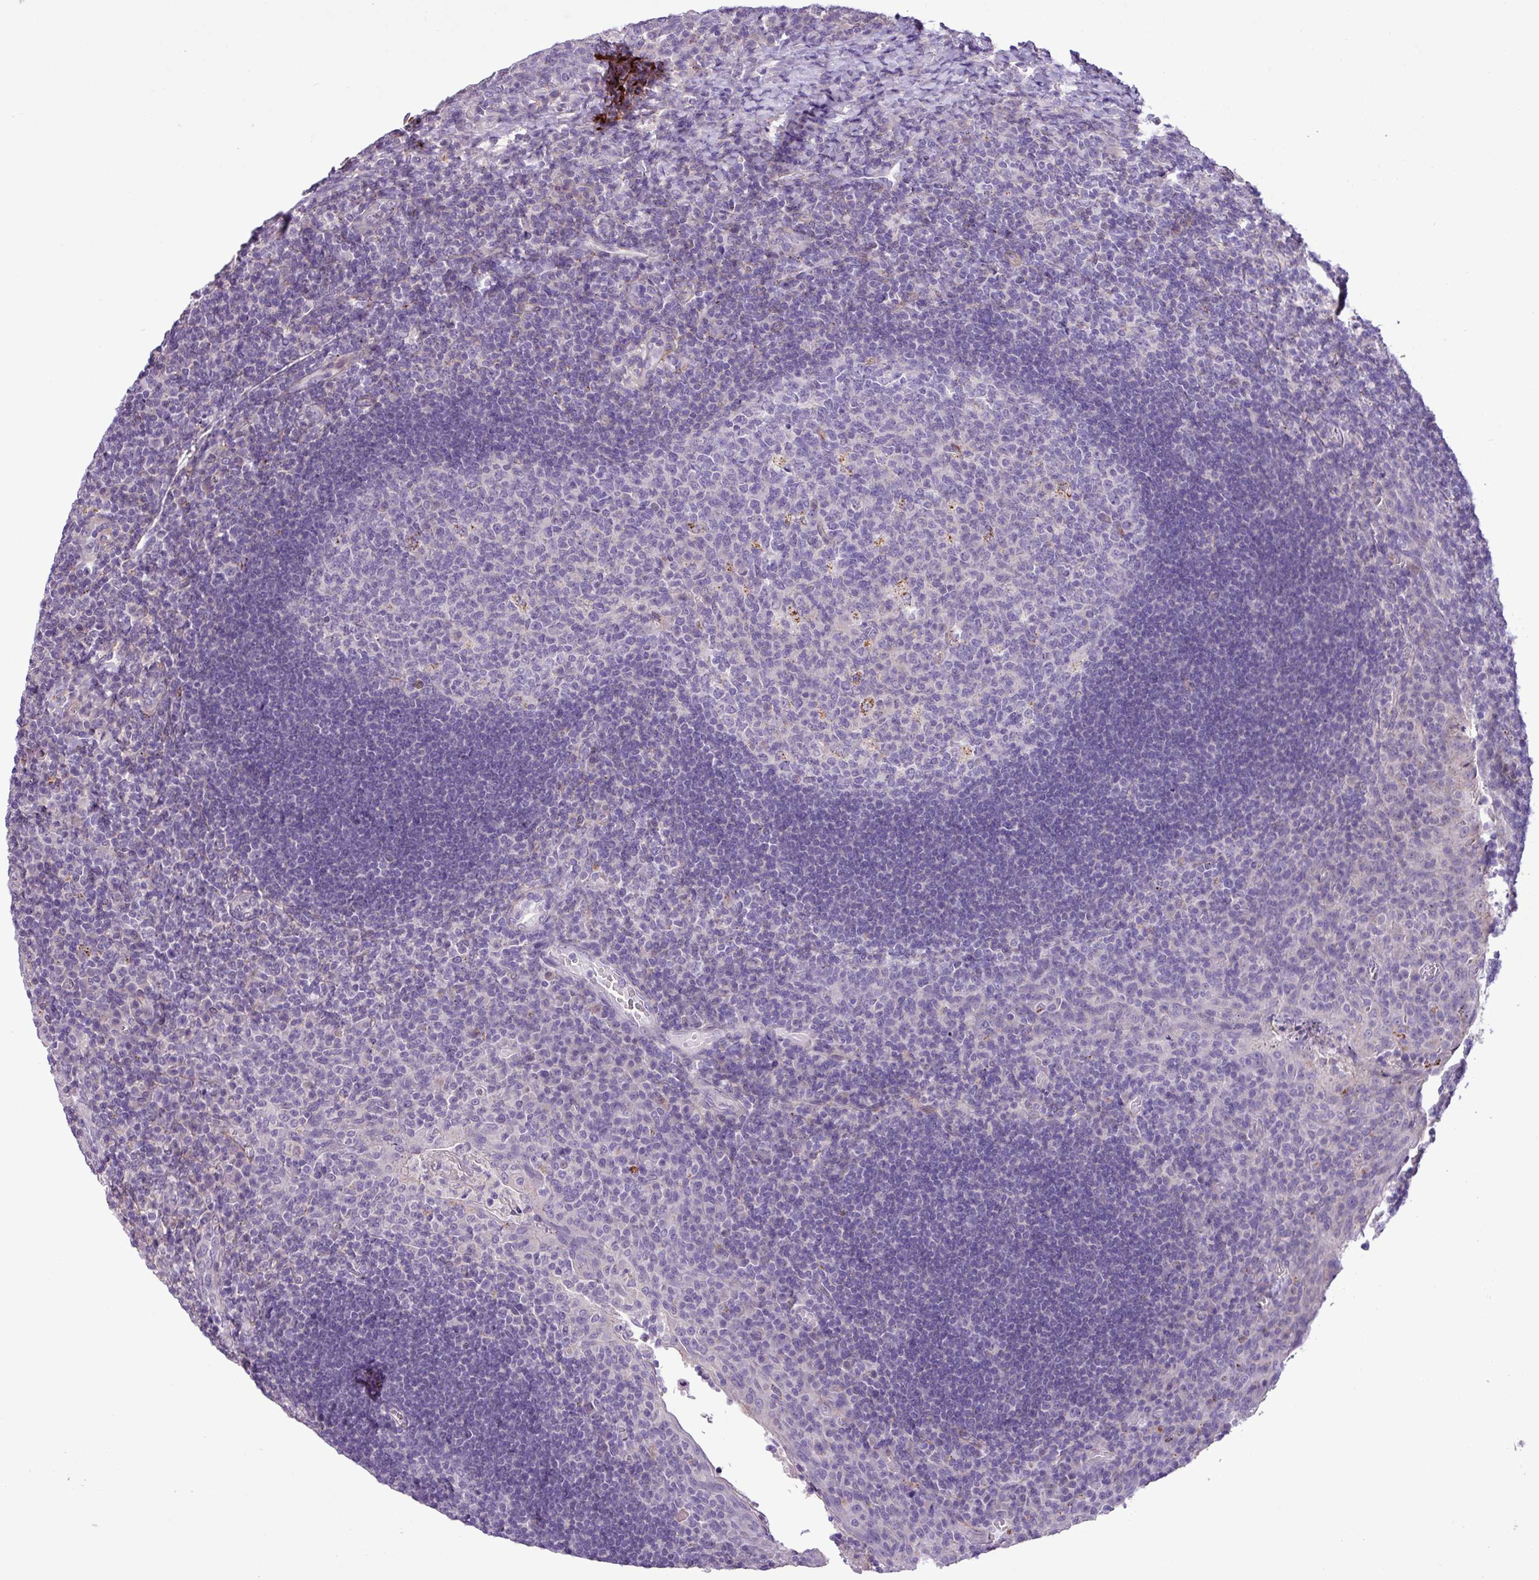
{"staining": {"intensity": "negative", "quantity": "none", "location": "none"}, "tissue": "tonsil", "cell_type": "Germinal center cells", "image_type": "normal", "snomed": [{"axis": "morphology", "description": "Normal tissue, NOS"}, {"axis": "topography", "description": "Tonsil"}], "caption": "Human tonsil stained for a protein using immunohistochemistry demonstrates no positivity in germinal center cells.", "gene": "CD248", "patient": {"sex": "male", "age": 17}}